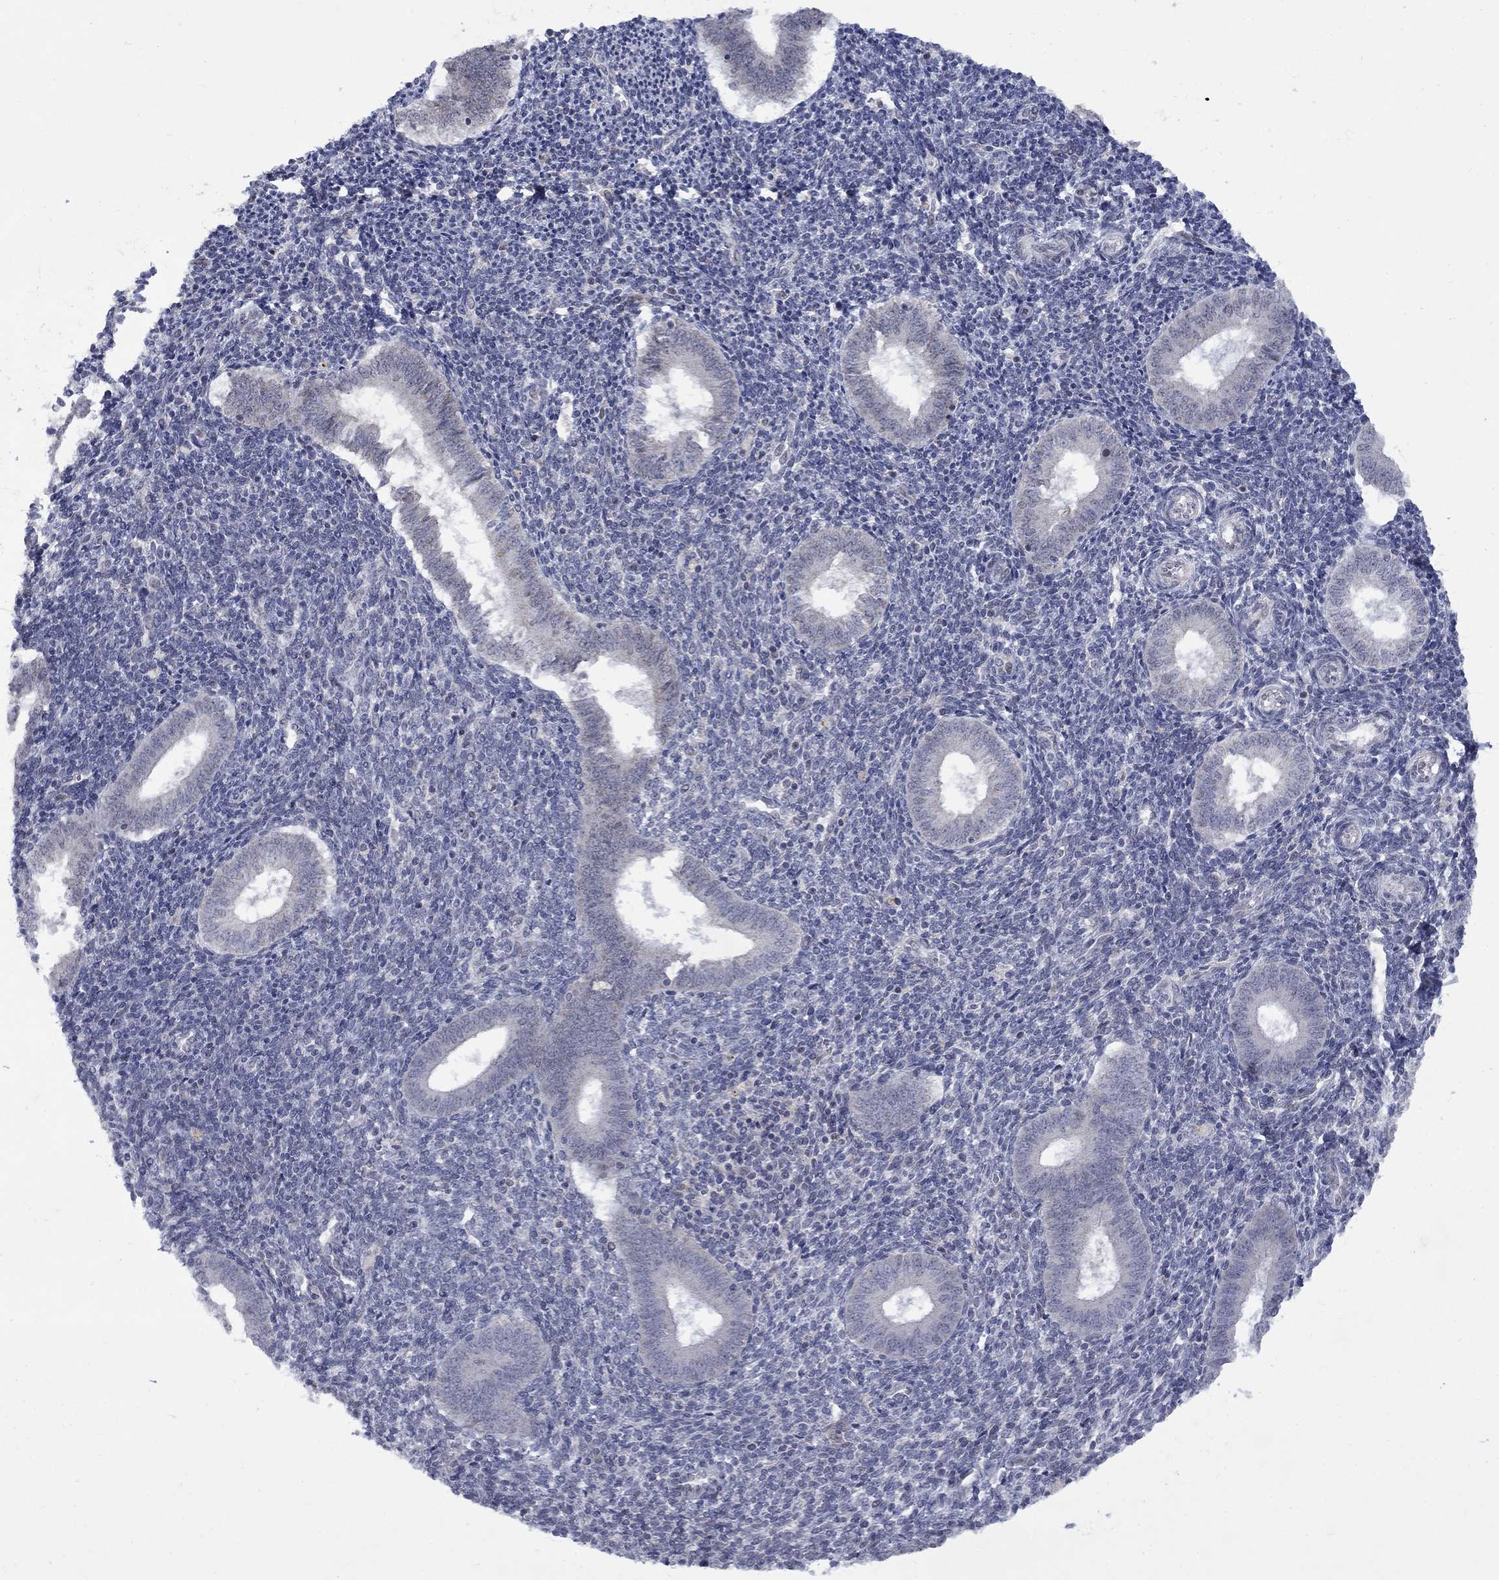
{"staining": {"intensity": "negative", "quantity": "none", "location": "none"}, "tissue": "endometrium", "cell_type": "Cells in endometrial stroma", "image_type": "normal", "snomed": [{"axis": "morphology", "description": "Normal tissue, NOS"}, {"axis": "topography", "description": "Endometrium"}], "caption": "Immunohistochemical staining of unremarkable human endometrium demonstrates no significant staining in cells in endometrial stroma.", "gene": "KCNJ16", "patient": {"sex": "female", "age": 25}}